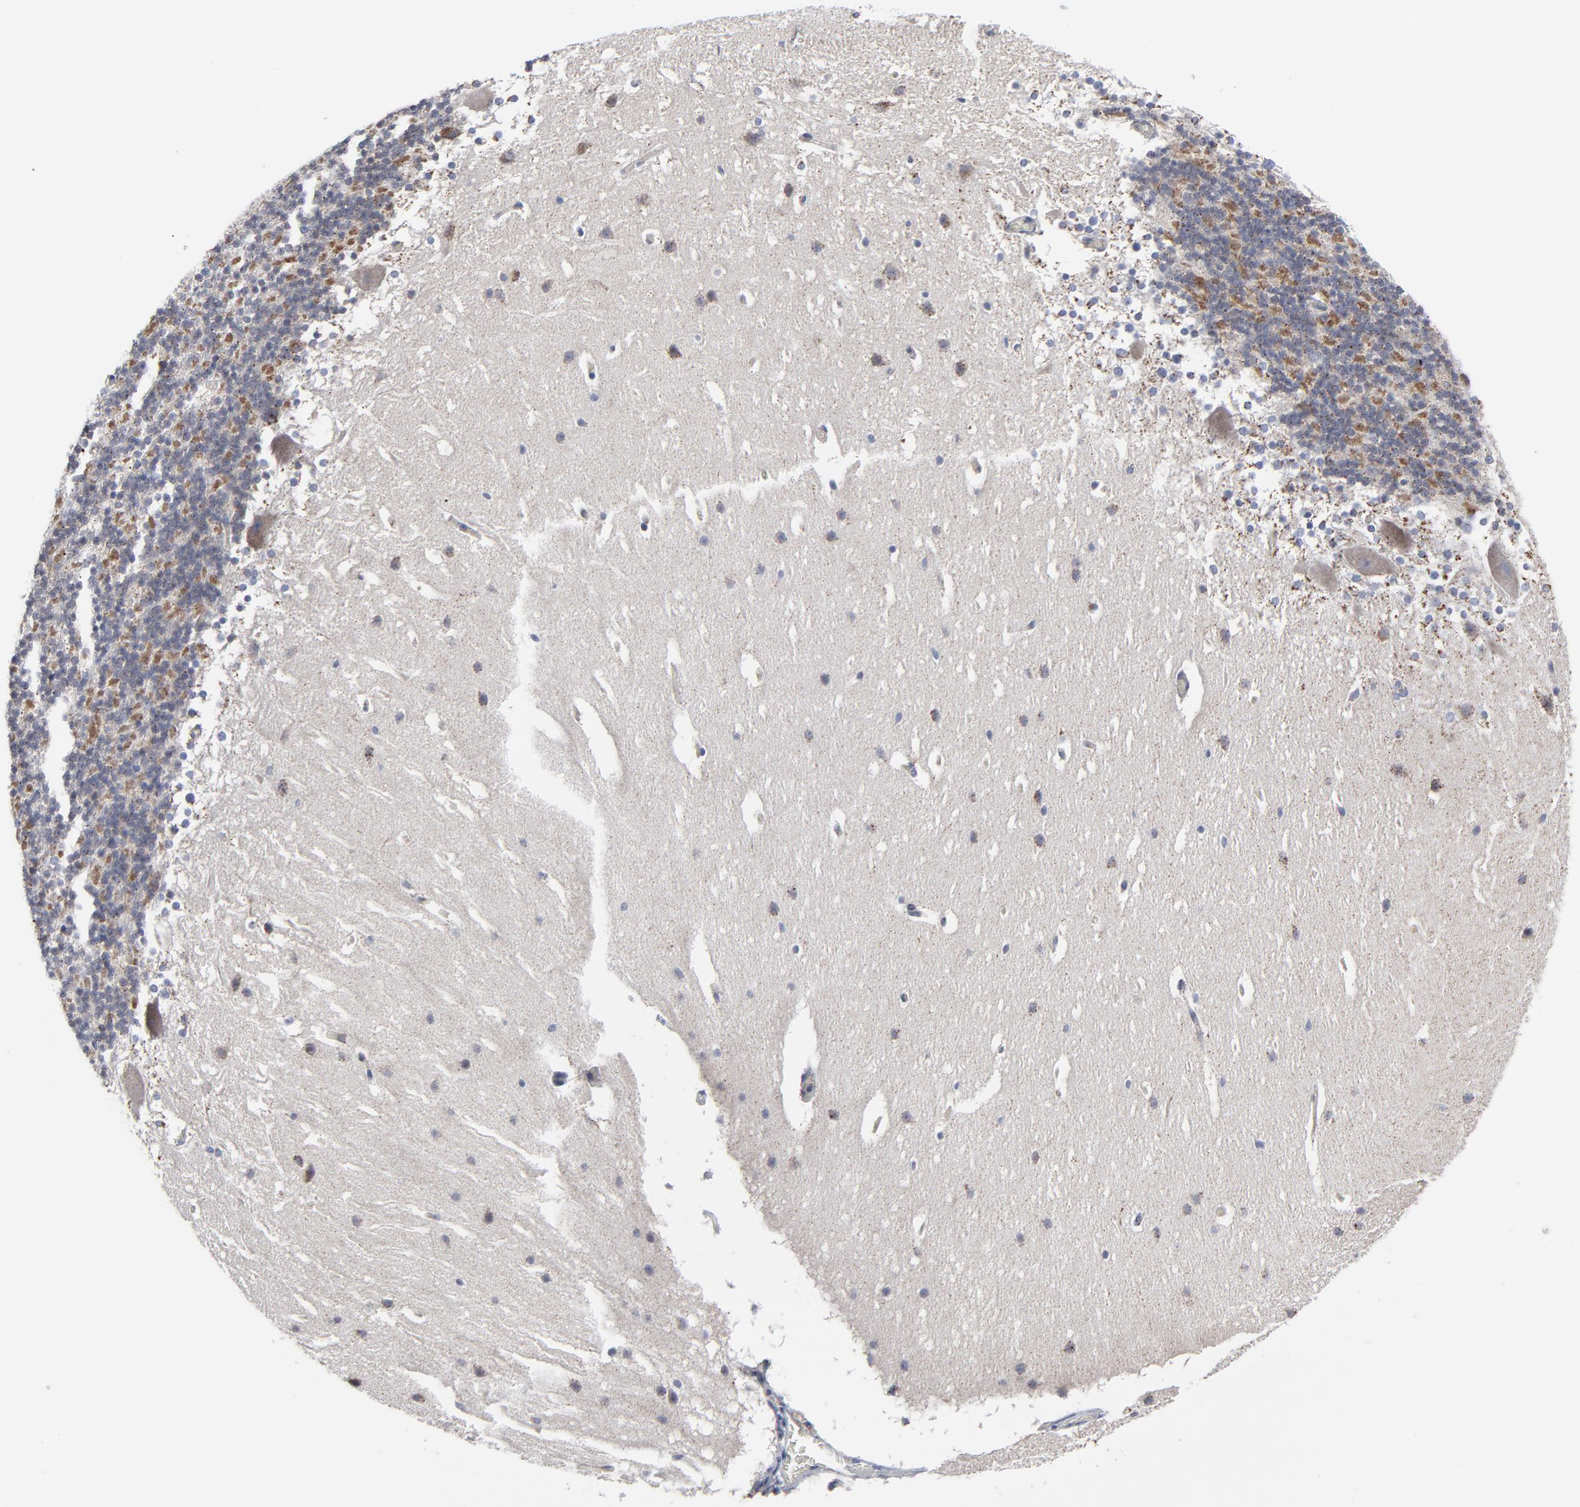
{"staining": {"intensity": "negative", "quantity": "none", "location": "none"}, "tissue": "cerebellum", "cell_type": "Cells in granular layer", "image_type": "normal", "snomed": [{"axis": "morphology", "description": "Normal tissue, NOS"}, {"axis": "topography", "description": "Cerebellum"}], "caption": "Cerebellum stained for a protein using immunohistochemistry demonstrates no expression cells in granular layer.", "gene": "TXNRD2", "patient": {"sex": "female", "age": 19}}